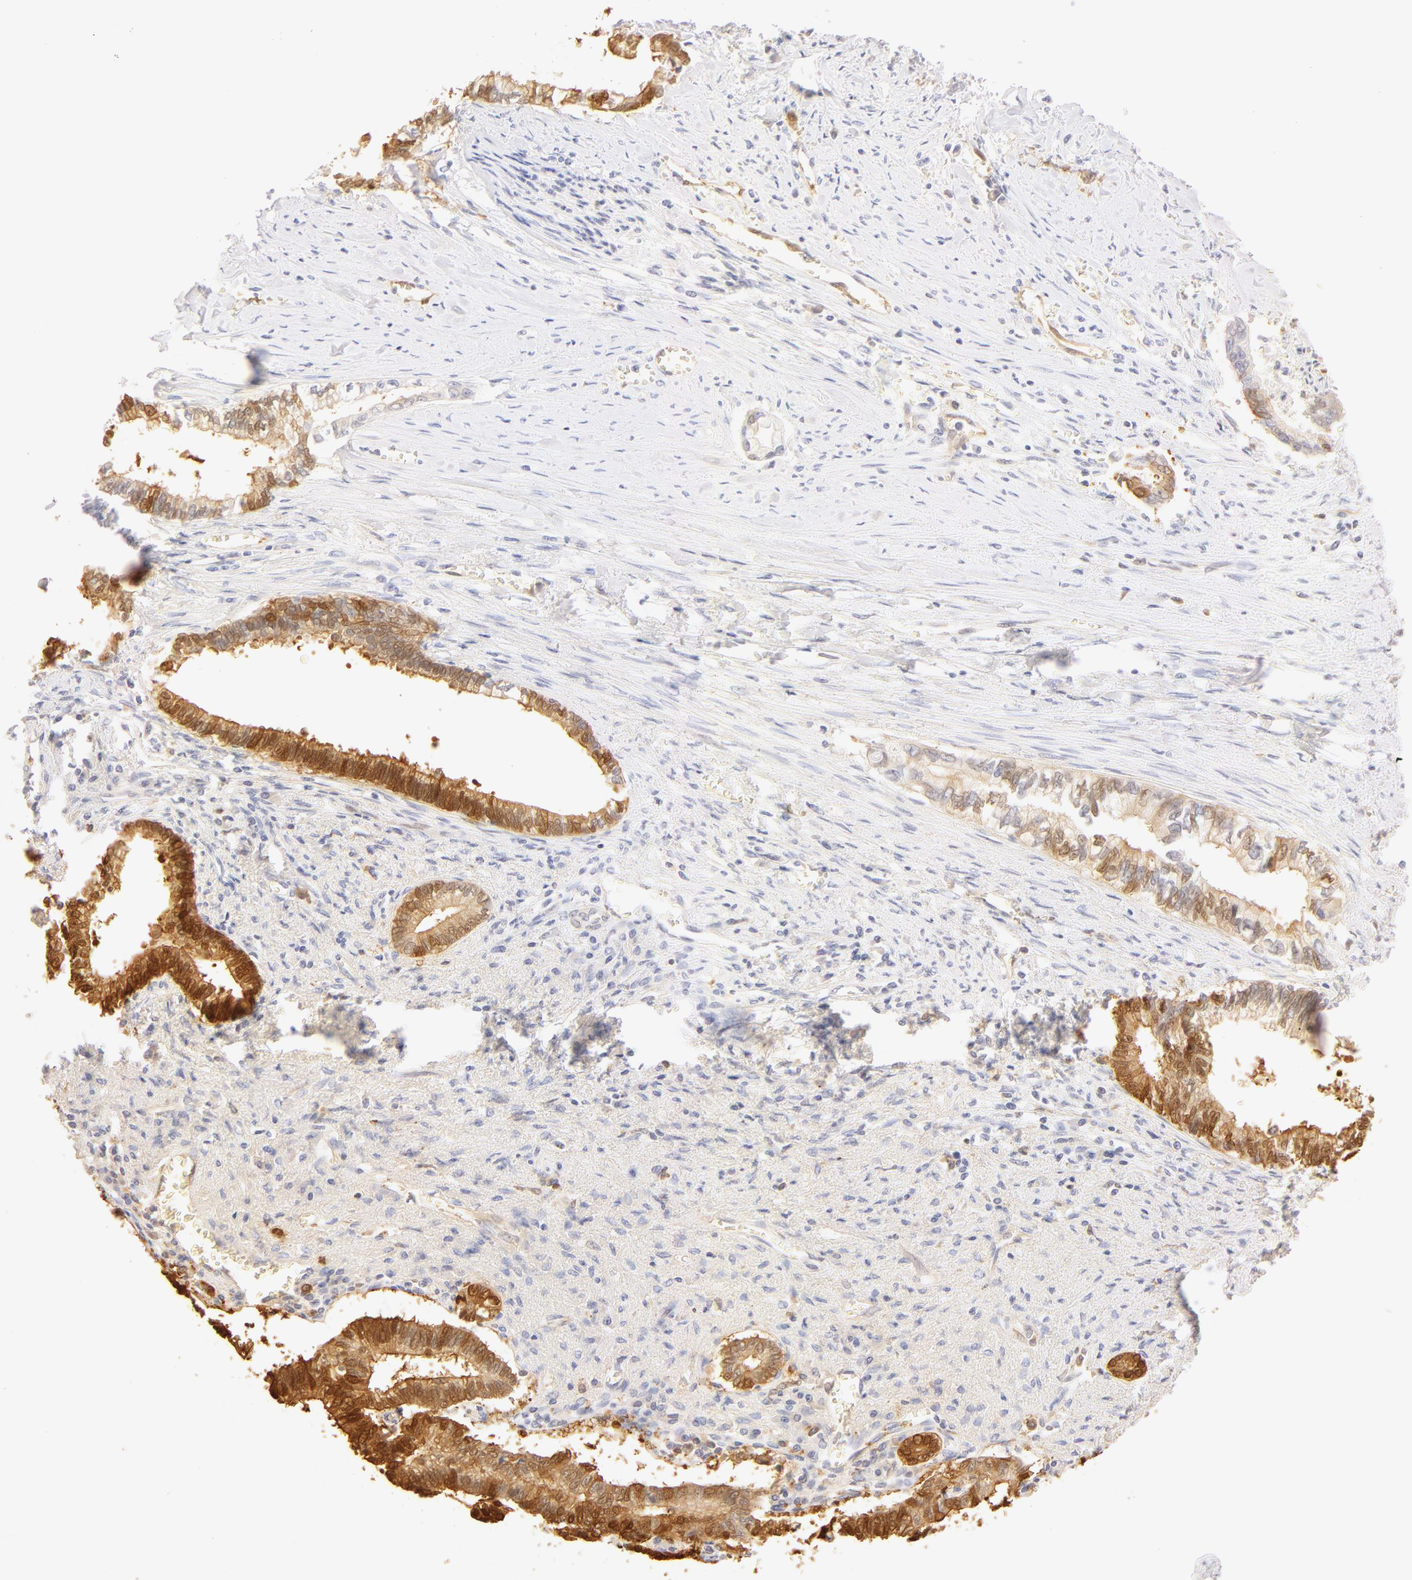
{"staining": {"intensity": "moderate", "quantity": ">75%", "location": "cytoplasmic/membranous,nuclear"}, "tissue": "liver cancer", "cell_type": "Tumor cells", "image_type": "cancer", "snomed": [{"axis": "morphology", "description": "Cholangiocarcinoma"}, {"axis": "topography", "description": "Liver"}], "caption": "Protein staining shows moderate cytoplasmic/membranous and nuclear expression in approximately >75% of tumor cells in liver cancer (cholangiocarcinoma).", "gene": "CA2", "patient": {"sex": "male", "age": 57}}